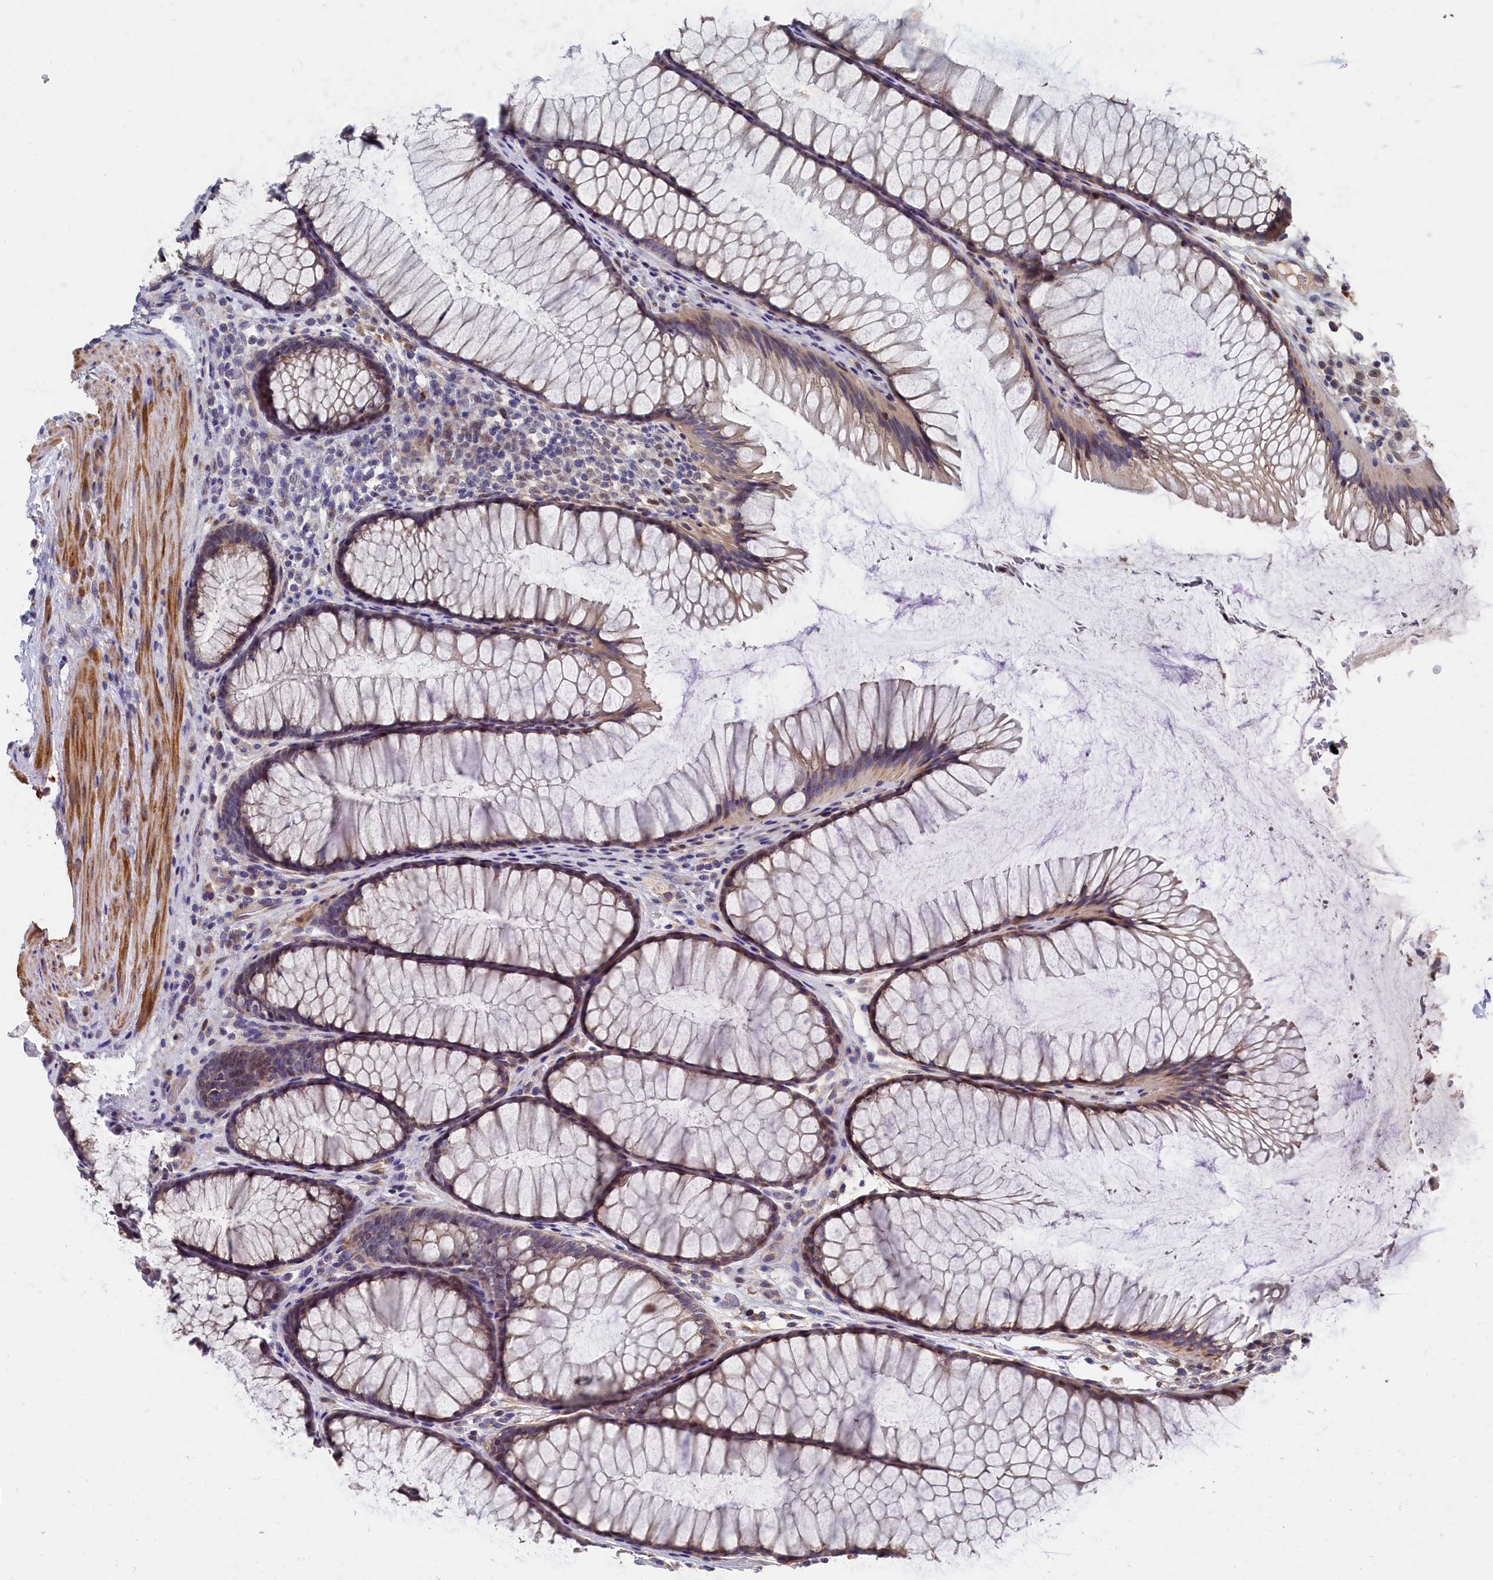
{"staining": {"intensity": "moderate", "quantity": ">75%", "location": "cytoplasmic/membranous"}, "tissue": "colon", "cell_type": "Endothelial cells", "image_type": "normal", "snomed": [{"axis": "morphology", "description": "Normal tissue, NOS"}, {"axis": "topography", "description": "Colon"}], "caption": "Unremarkable colon shows moderate cytoplasmic/membranous staining in about >75% of endothelial cells, visualized by immunohistochemistry.", "gene": "CYB5D2", "patient": {"sex": "female", "age": 82}}